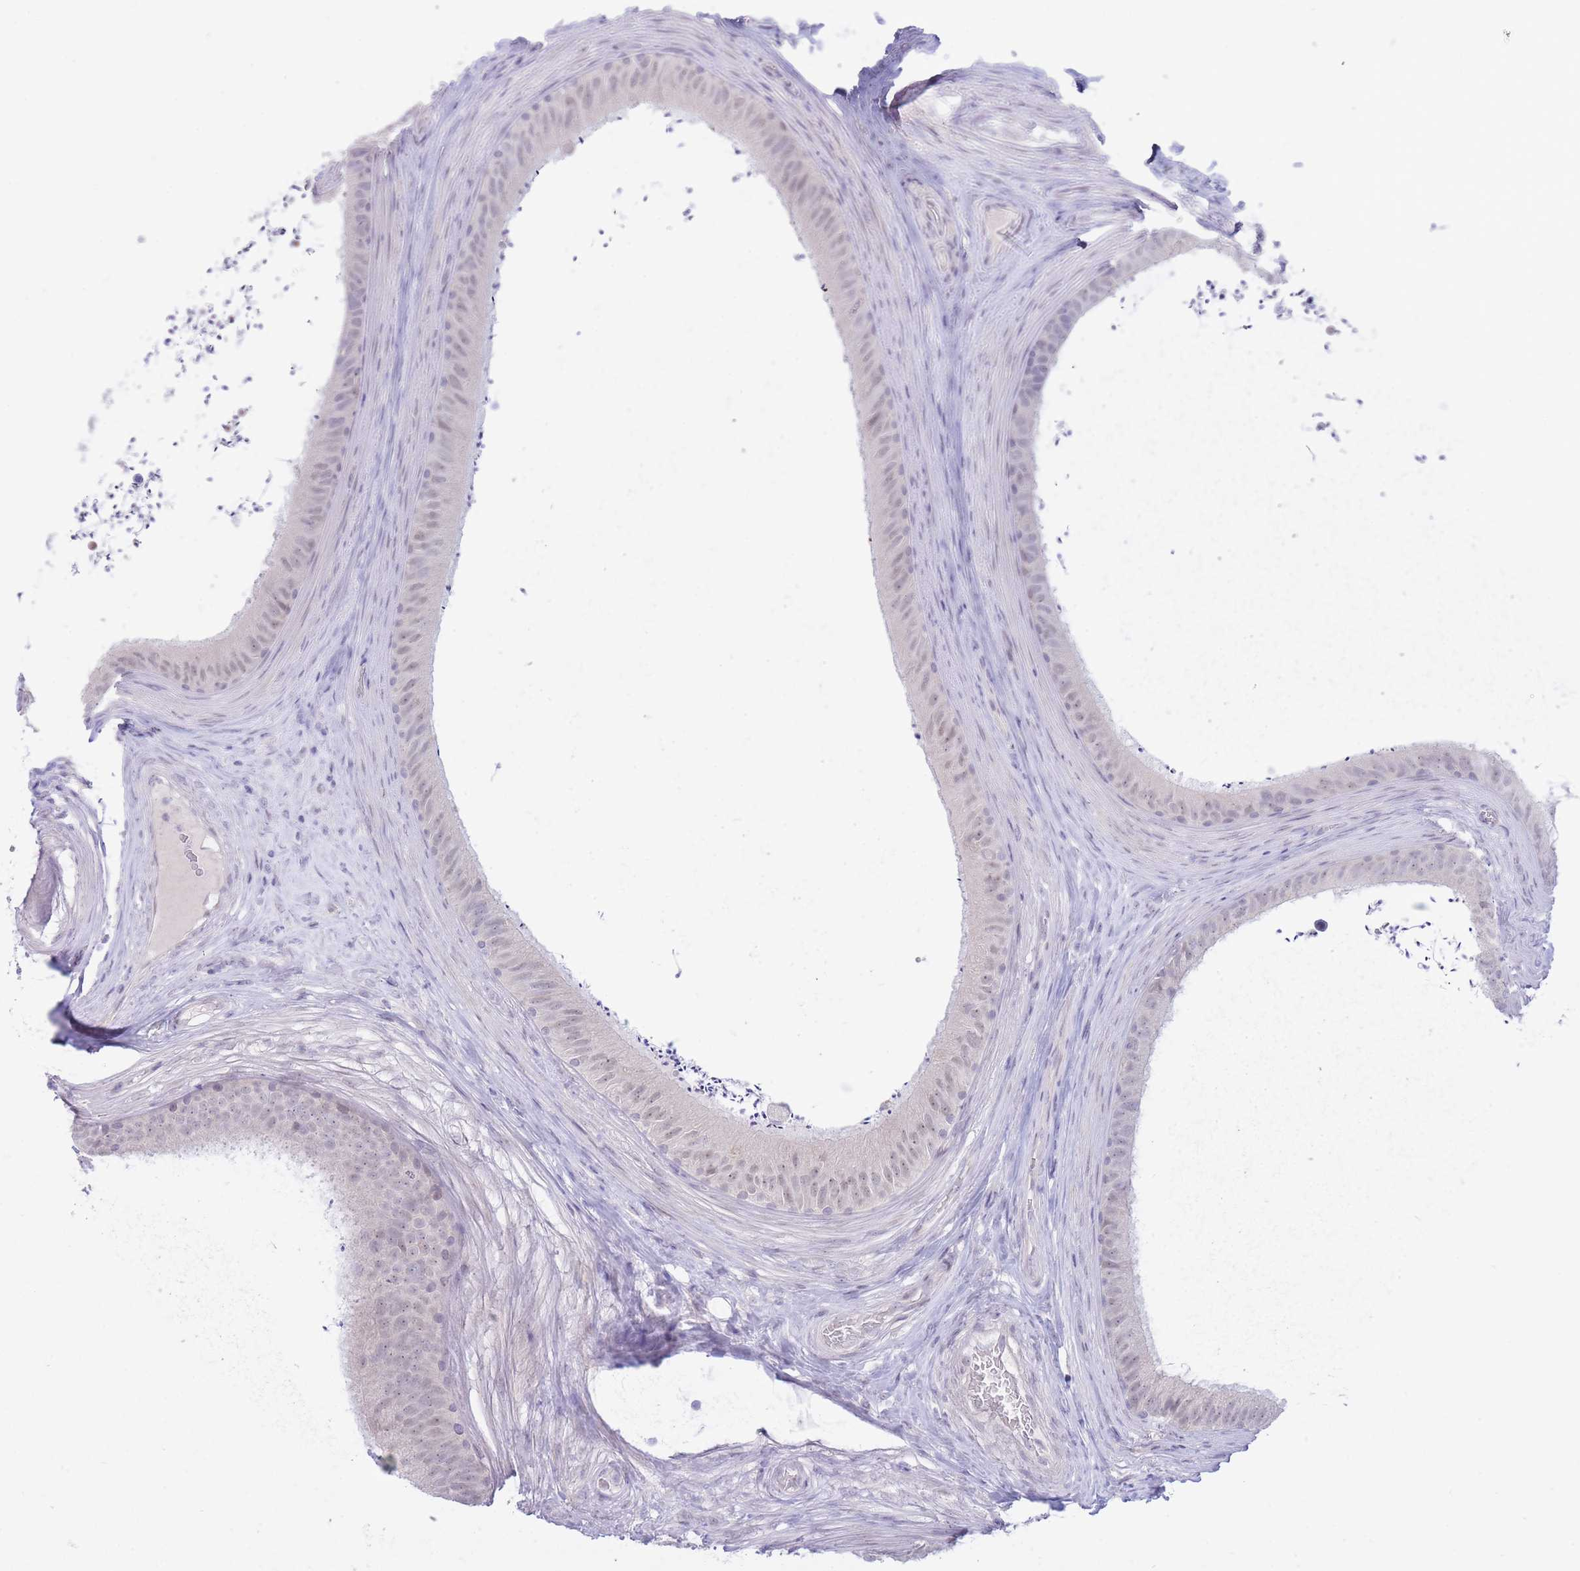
{"staining": {"intensity": "weak", "quantity": "<25%", "location": "nuclear"}, "tissue": "epididymis", "cell_type": "Glandular cells", "image_type": "normal", "snomed": [{"axis": "morphology", "description": "Normal tissue, NOS"}, {"axis": "topography", "description": "Testis"}, {"axis": "topography", "description": "Epididymis"}], "caption": "High power microscopy photomicrograph of an immunohistochemistry (IHC) histopathology image of benign epididymis, revealing no significant expression in glandular cells.", "gene": "FBXO46", "patient": {"sex": "male", "age": 41}}